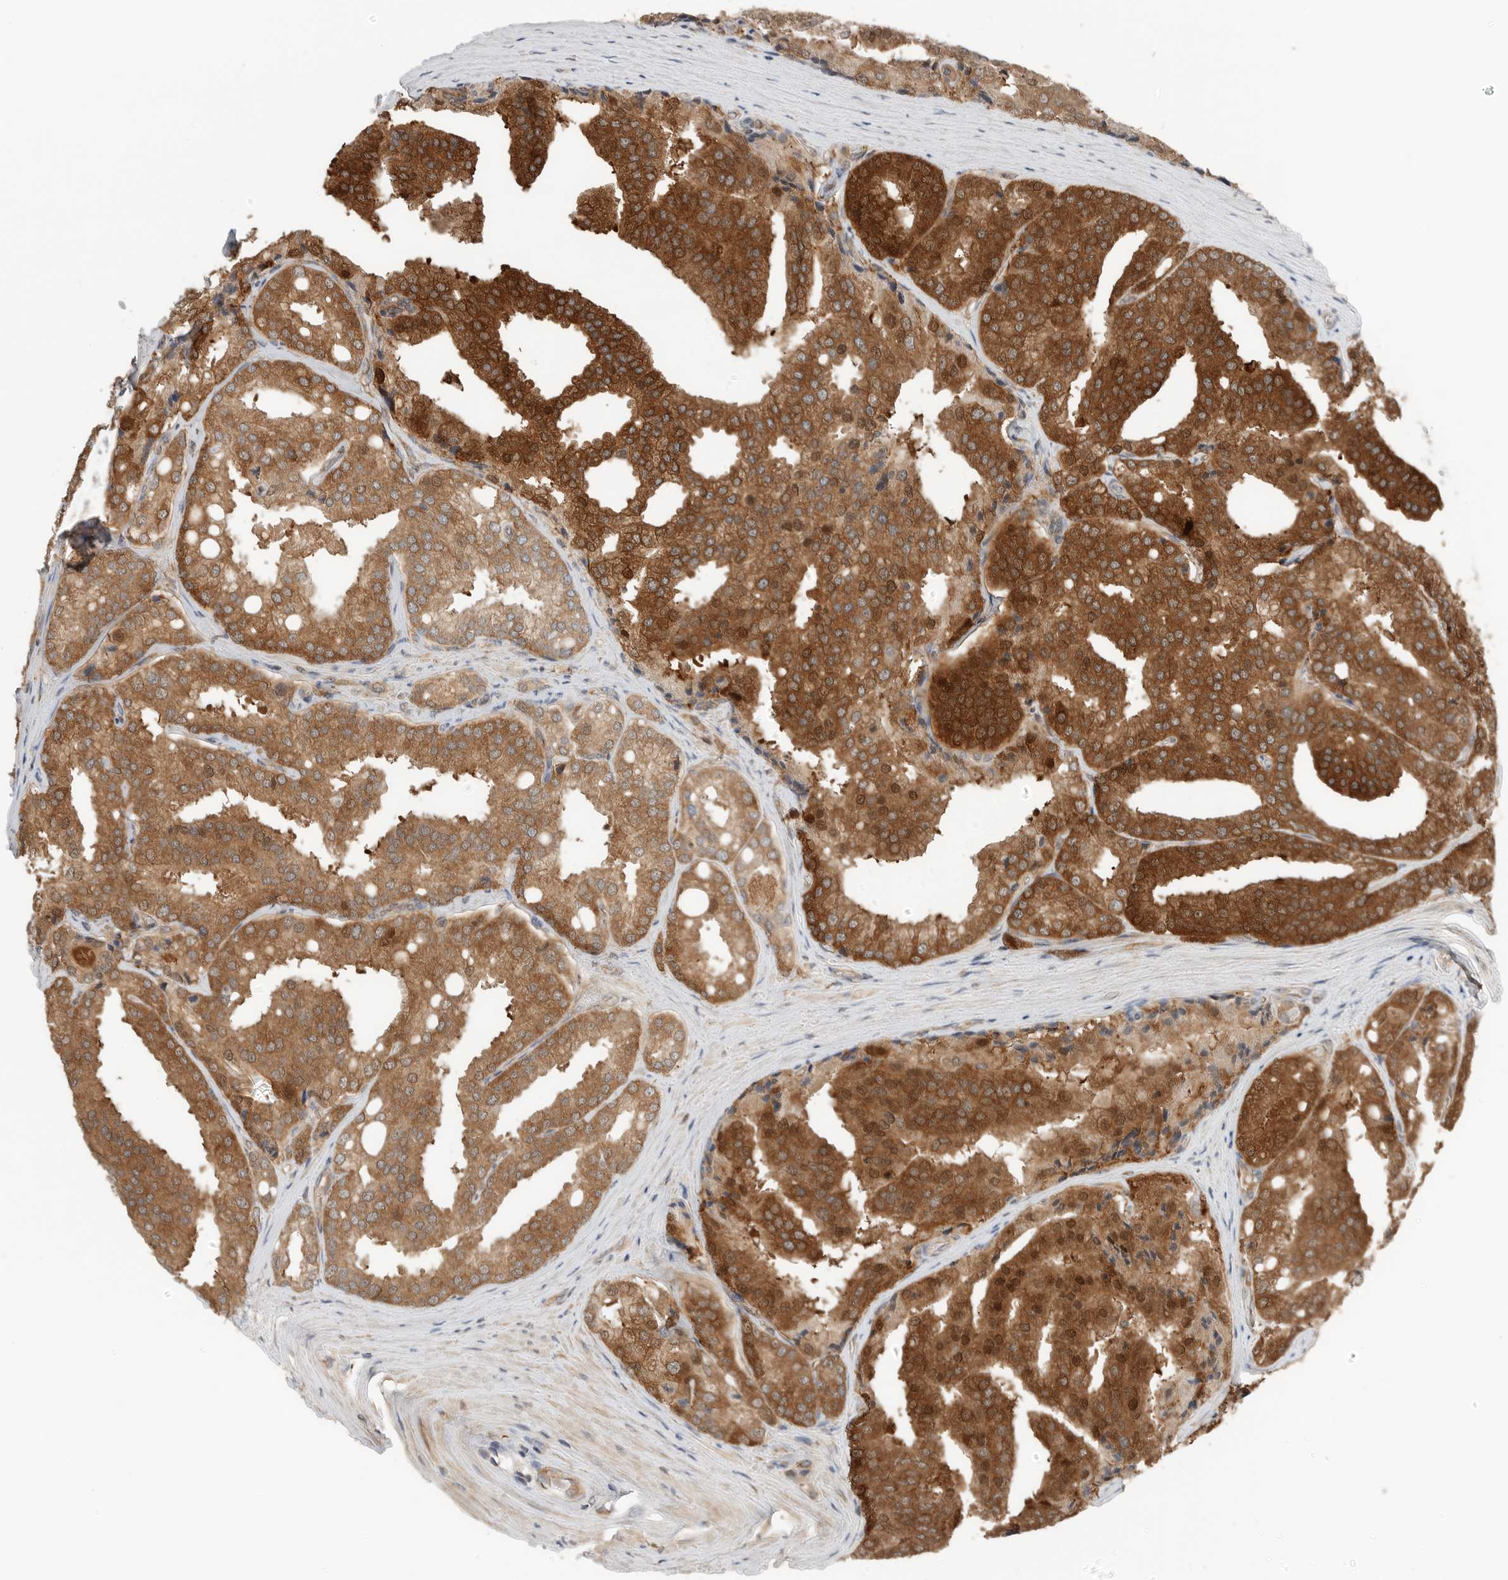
{"staining": {"intensity": "moderate", "quantity": ">75%", "location": "cytoplasmic/membranous,nuclear"}, "tissue": "prostate cancer", "cell_type": "Tumor cells", "image_type": "cancer", "snomed": [{"axis": "morphology", "description": "Adenocarcinoma, High grade"}, {"axis": "topography", "description": "Prostate"}], "caption": "Immunohistochemistry histopathology image of prostate high-grade adenocarcinoma stained for a protein (brown), which demonstrates medium levels of moderate cytoplasmic/membranous and nuclear positivity in approximately >75% of tumor cells.", "gene": "XPNPEP1", "patient": {"sex": "male", "age": 50}}